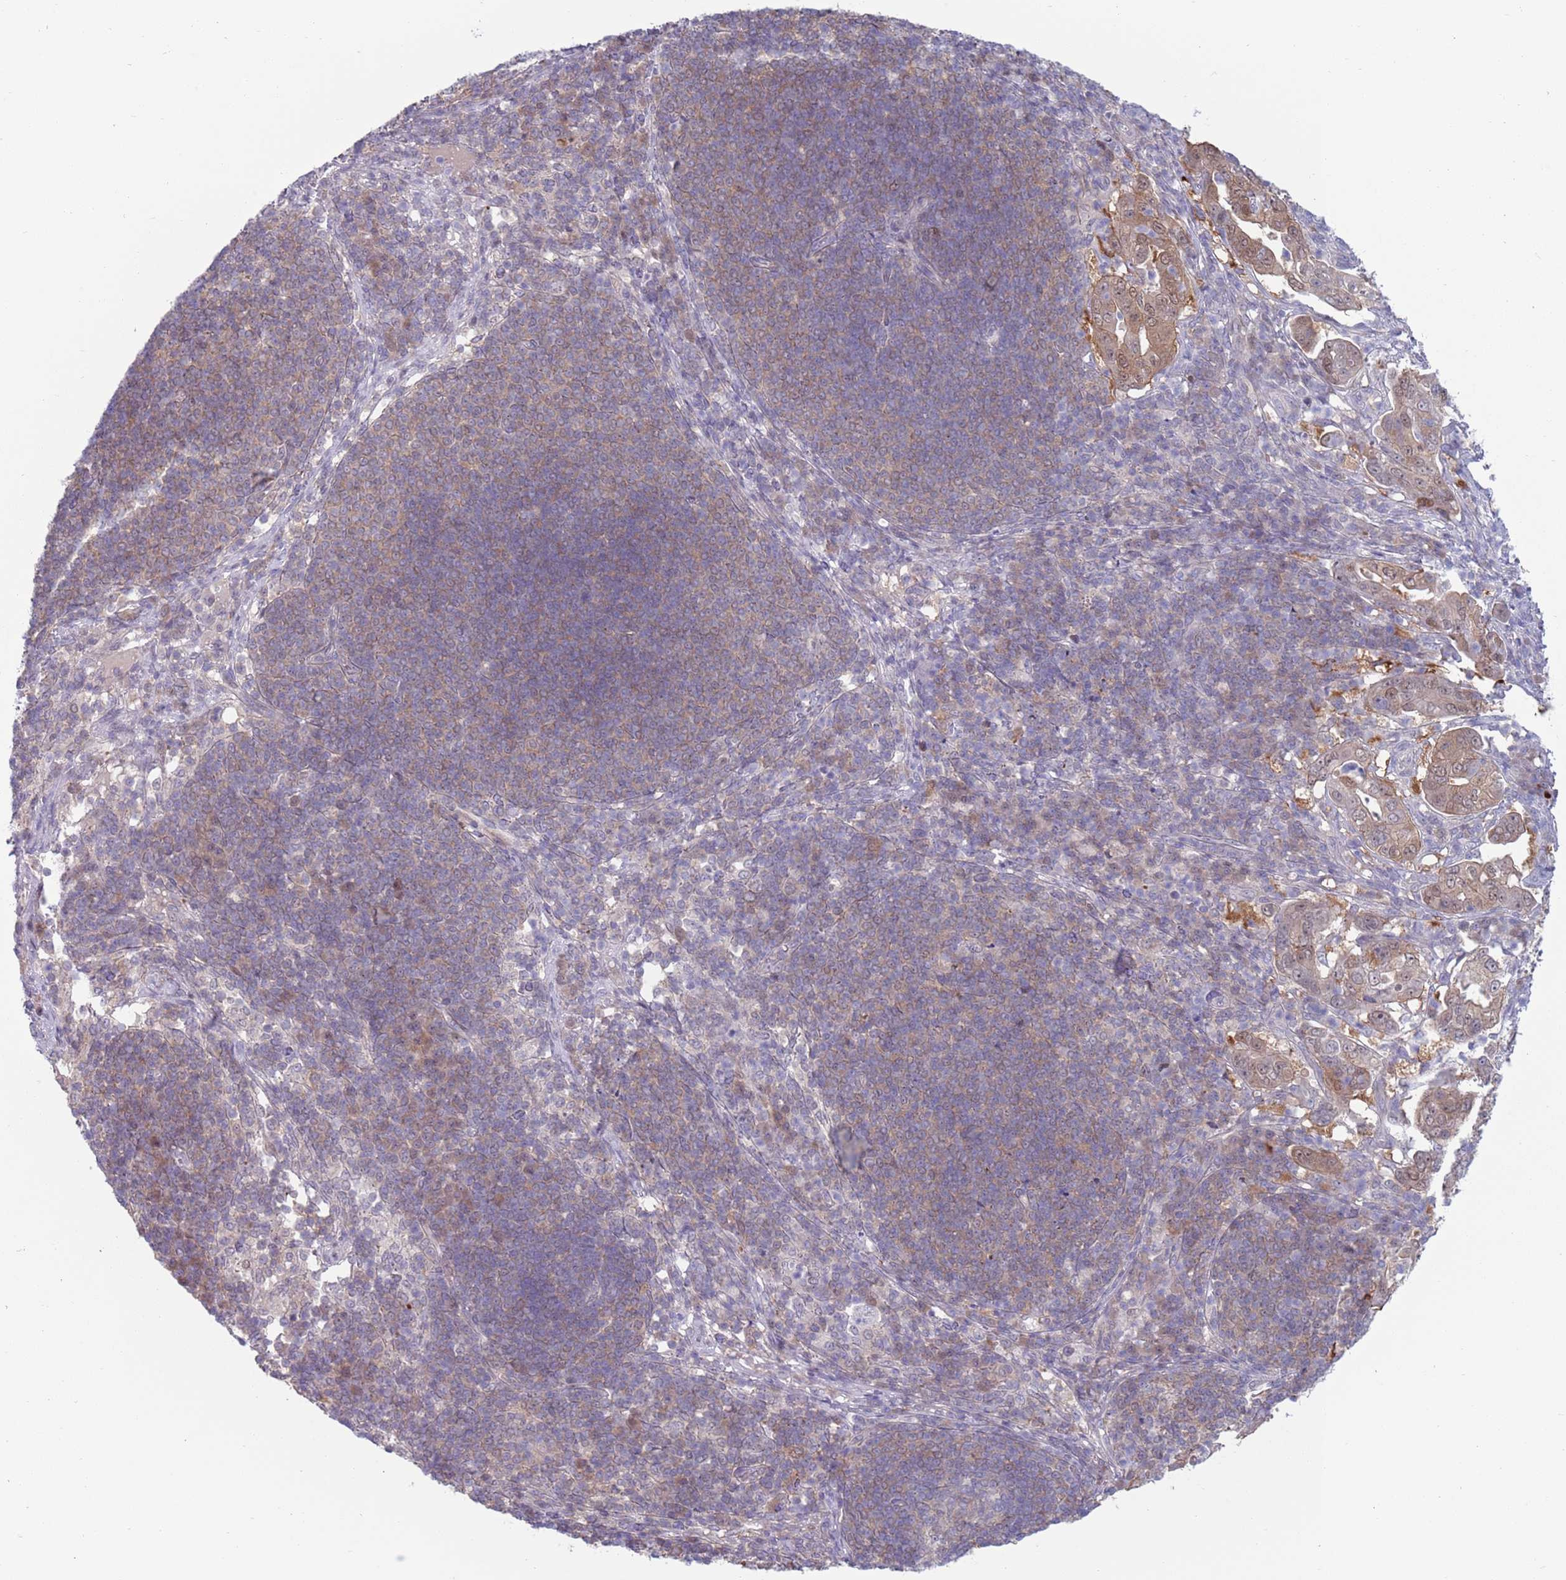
{"staining": {"intensity": "weak", "quantity": ">75%", "location": "cytoplasmic/membranous,nuclear"}, "tissue": "pancreatic cancer", "cell_type": "Tumor cells", "image_type": "cancer", "snomed": [{"axis": "morphology", "description": "Normal tissue, NOS"}, {"axis": "morphology", "description": "Adenocarcinoma, NOS"}, {"axis": "topography", "description": "Lymph node"}, {"axis": "topography", "description": "Pancreas"}], "caption": "Protein staining of pancreatic cancer (adenocarcinoma) tissue reveals weak cytoplasmic/membranous and nuclear expression in about >75% of tumor cells. The staining was performed using DAB (3,3'-diaminobenzidine) to visualize the protein expression in brown, while the nuclei were stained in blue with hematoxylin (Magnification: 20x).", "gene": "CLNS1A", "patient": {"sex": "female", "age": 67}}